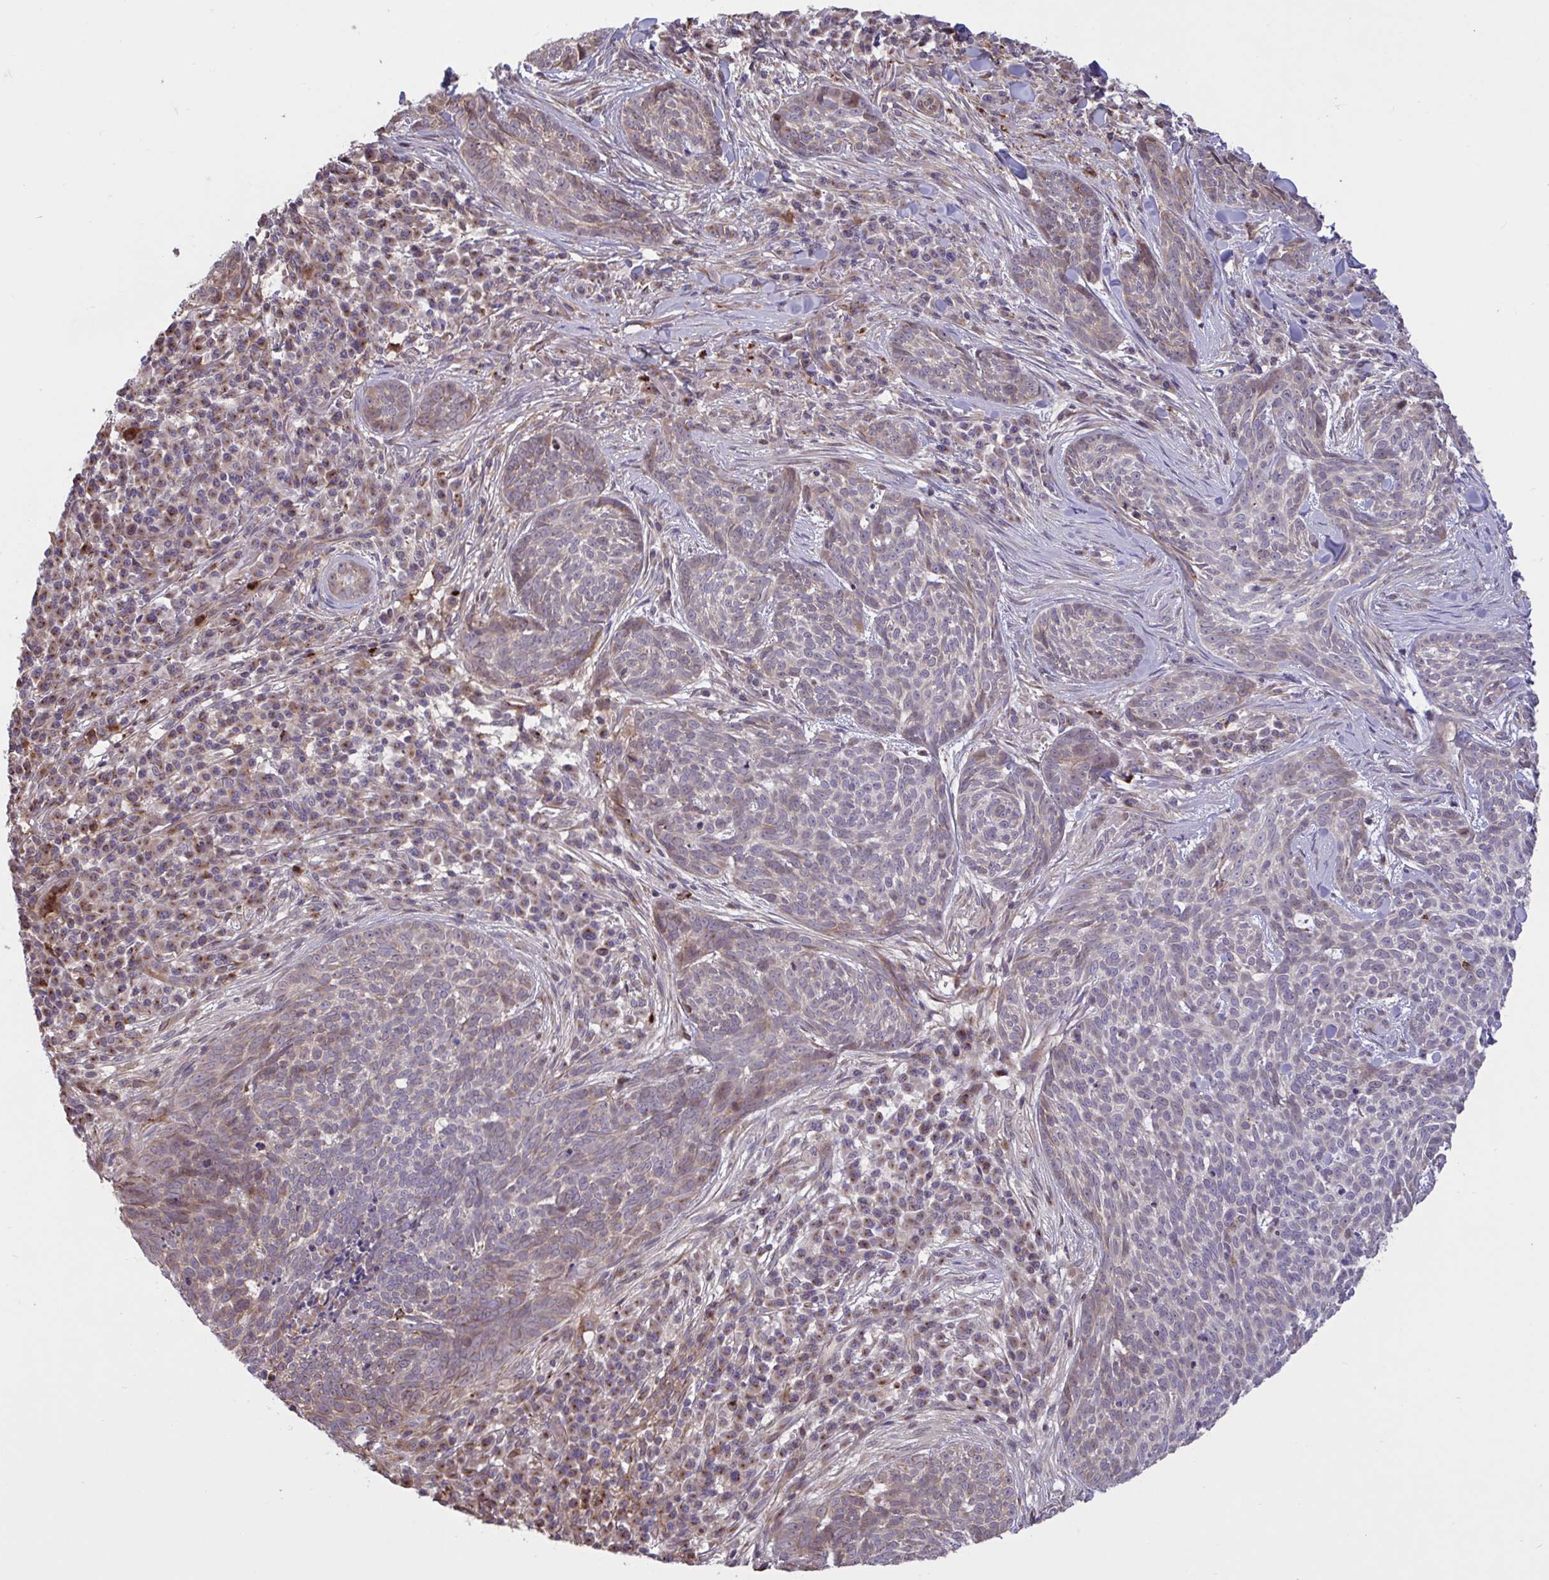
{"staining": {"intensity": "weak", "quantity": "<25%", "location": "cytoplasmic/membranous"}, "tissue": "skin cancer", "cell_type": "Tumor cells", "image_type": "cancer", "snomed": [{"axis": "morphology", "description": "Basal cell carcinoma"}, {"axis": "topography", "description": "Skin"}], "caption": "Immunohistochemical staining of human basal cell carcinoma (skin) displays no significant positivity in tumor cells. (IHC, brightfield microscopy, high magnification).", "gene": "IL1R1", "patient": {"sex": "female", "age": 93}}